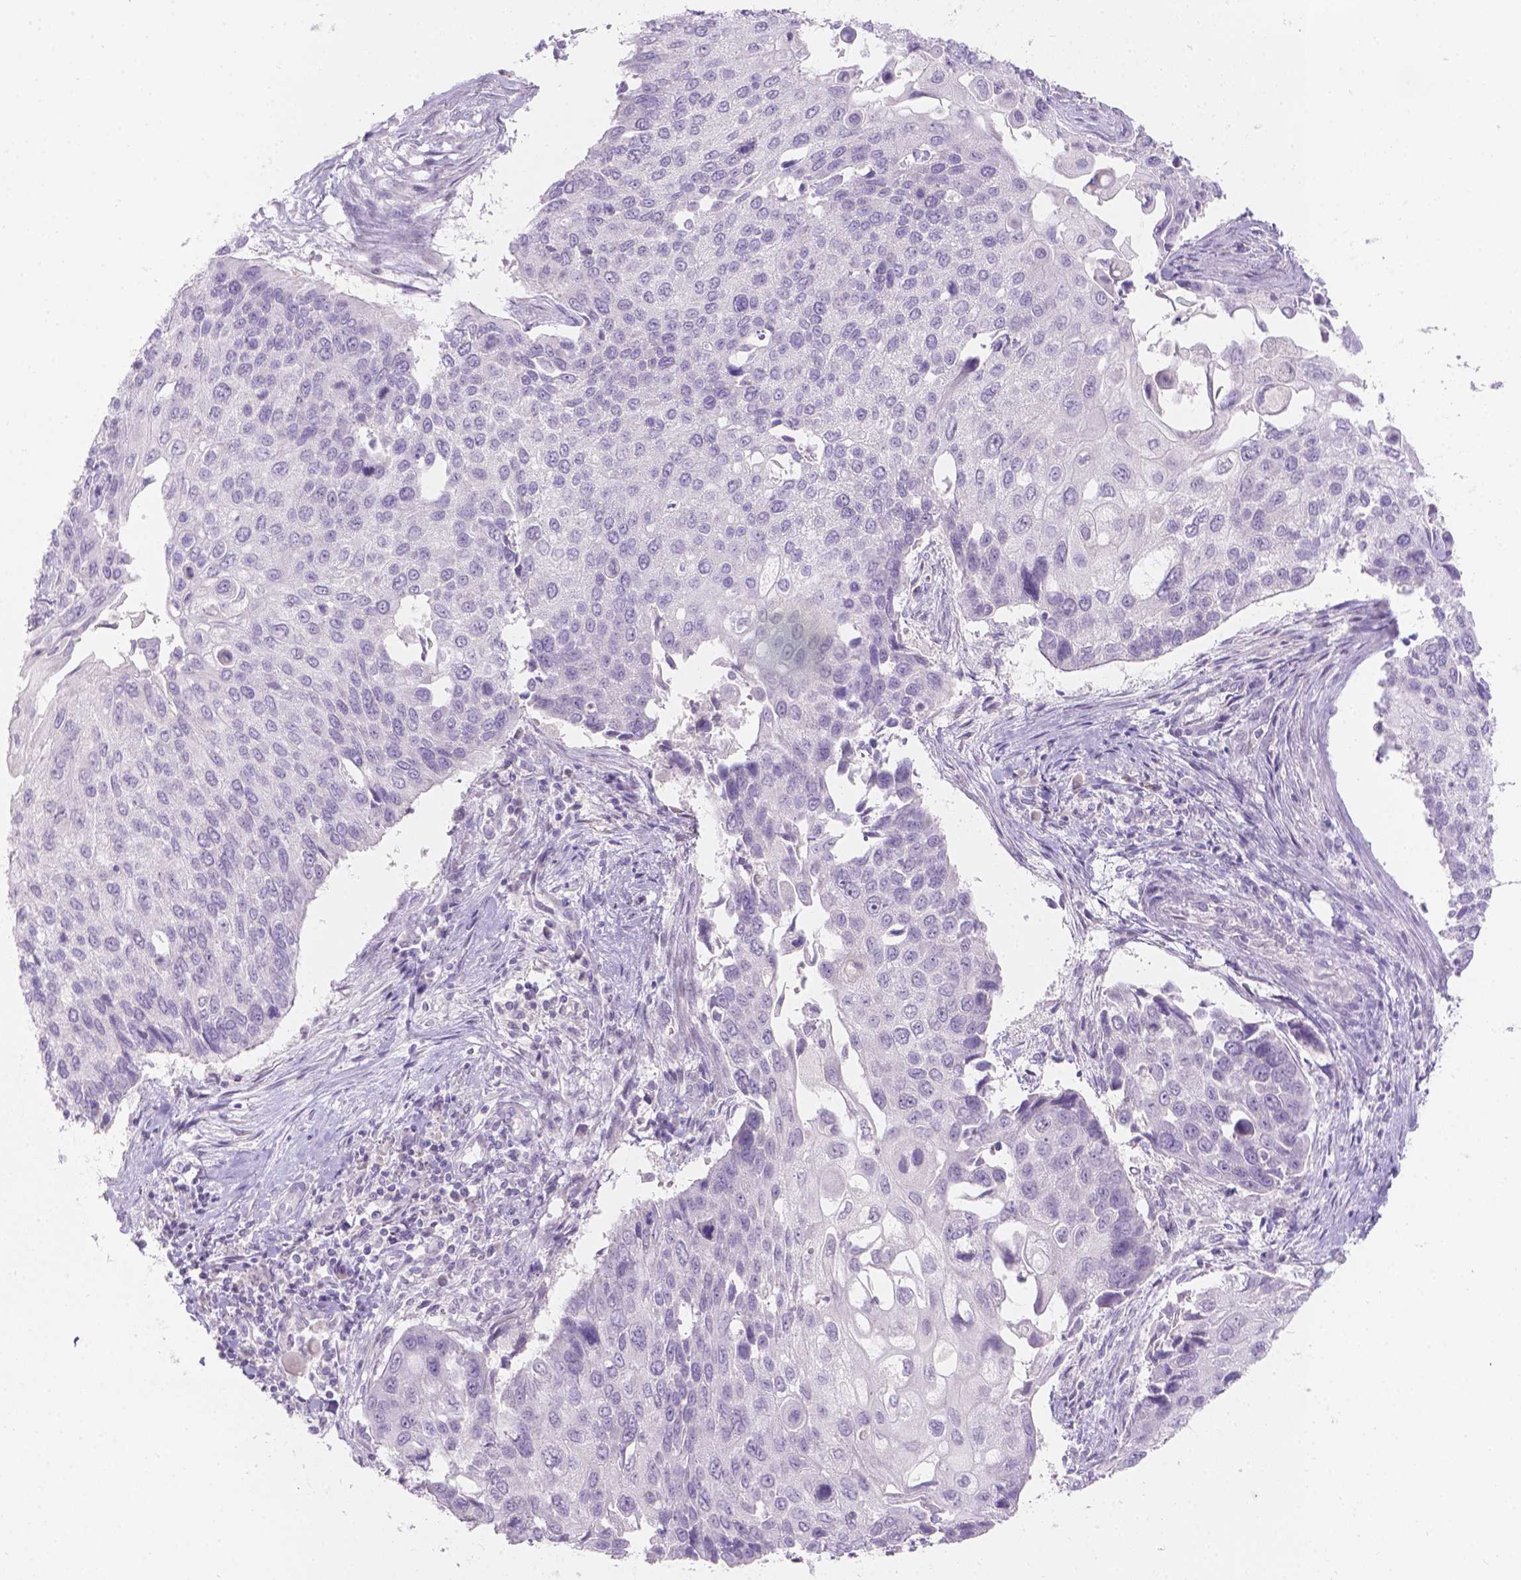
{"staining": {"intensity": "negative", "quantity": "none", "location": "none"}, "tissue": "lung cancer", "cell_type": "Tumor cells", "image_type": "cancer", "snomed": [{"axis": "morphology", "description": "Squamous cell carcinoma, NOS"}, {"axis": "morphology", "description": "Squamous cell carcinoma, metastatic, NOS"}, {"axis": "topography", "description": "Lung"}], "caption": "IHC photomicrograph of neoplastic tissue: lung squamous cell carcinoma stained with DAB (3,3'-diaminobenzidine) displays no significant protein expression in tumor cells.", "gene": "HTN3", "patient": {"sex": "male", "age": 63}}